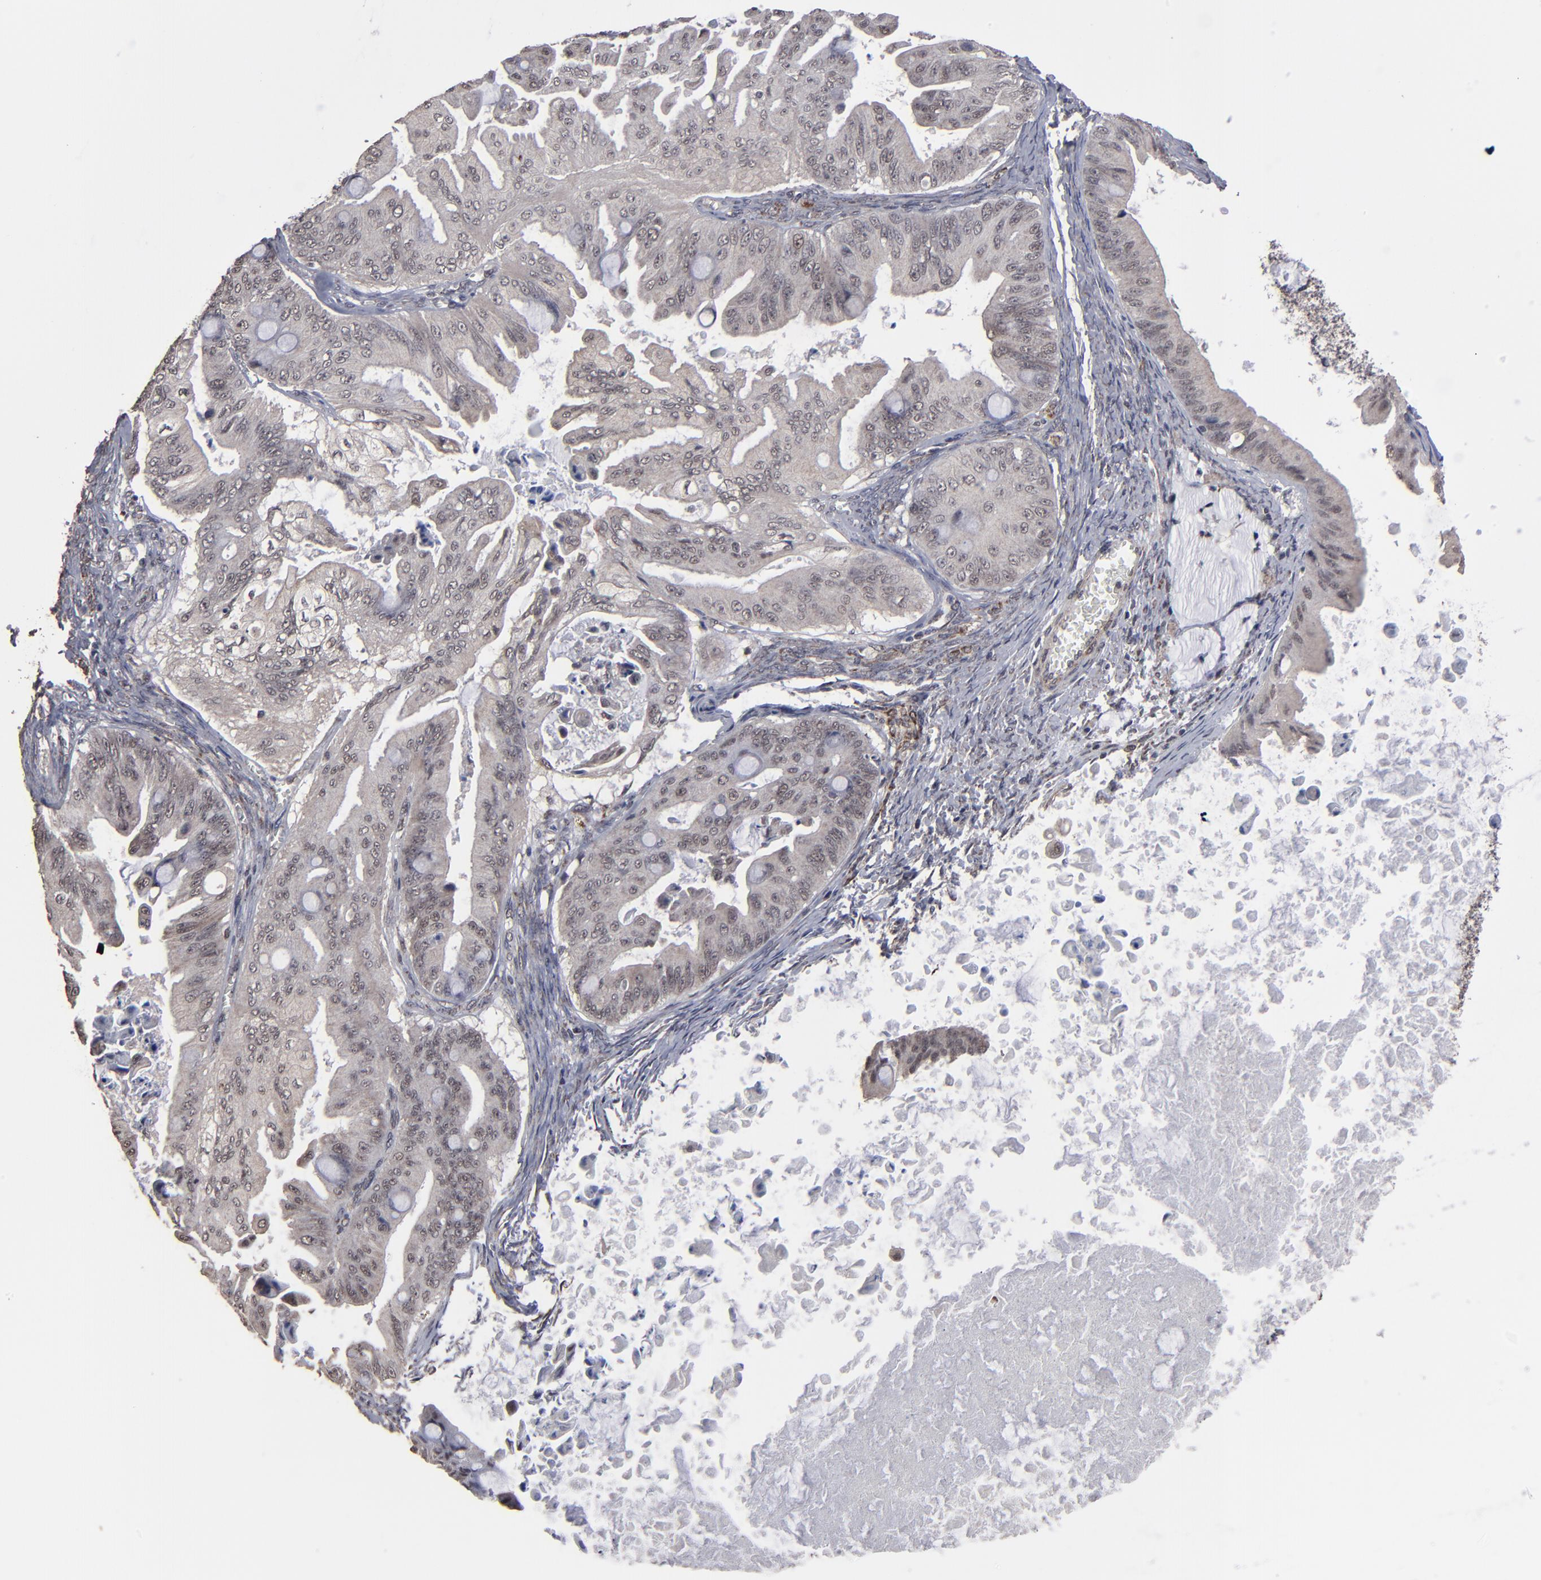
{"staining": {"intensity": "negative", "quantity": "none", "location": "none"}, "tissue": "ovarian cancer", "cell_type": "Tumor cells", "image_type": "cancer", "snomed": [{"axis": "morphology", "description": "Cystadenocarcinoma, mucinous, NOS"}, {"axis": "topography", "description": "Ovary"}], "caption": "Tumor cells show no significant positivity in ovarian cancer.", "gene": "BNIP3", "patient": {"sex": "female", "age": 37}}